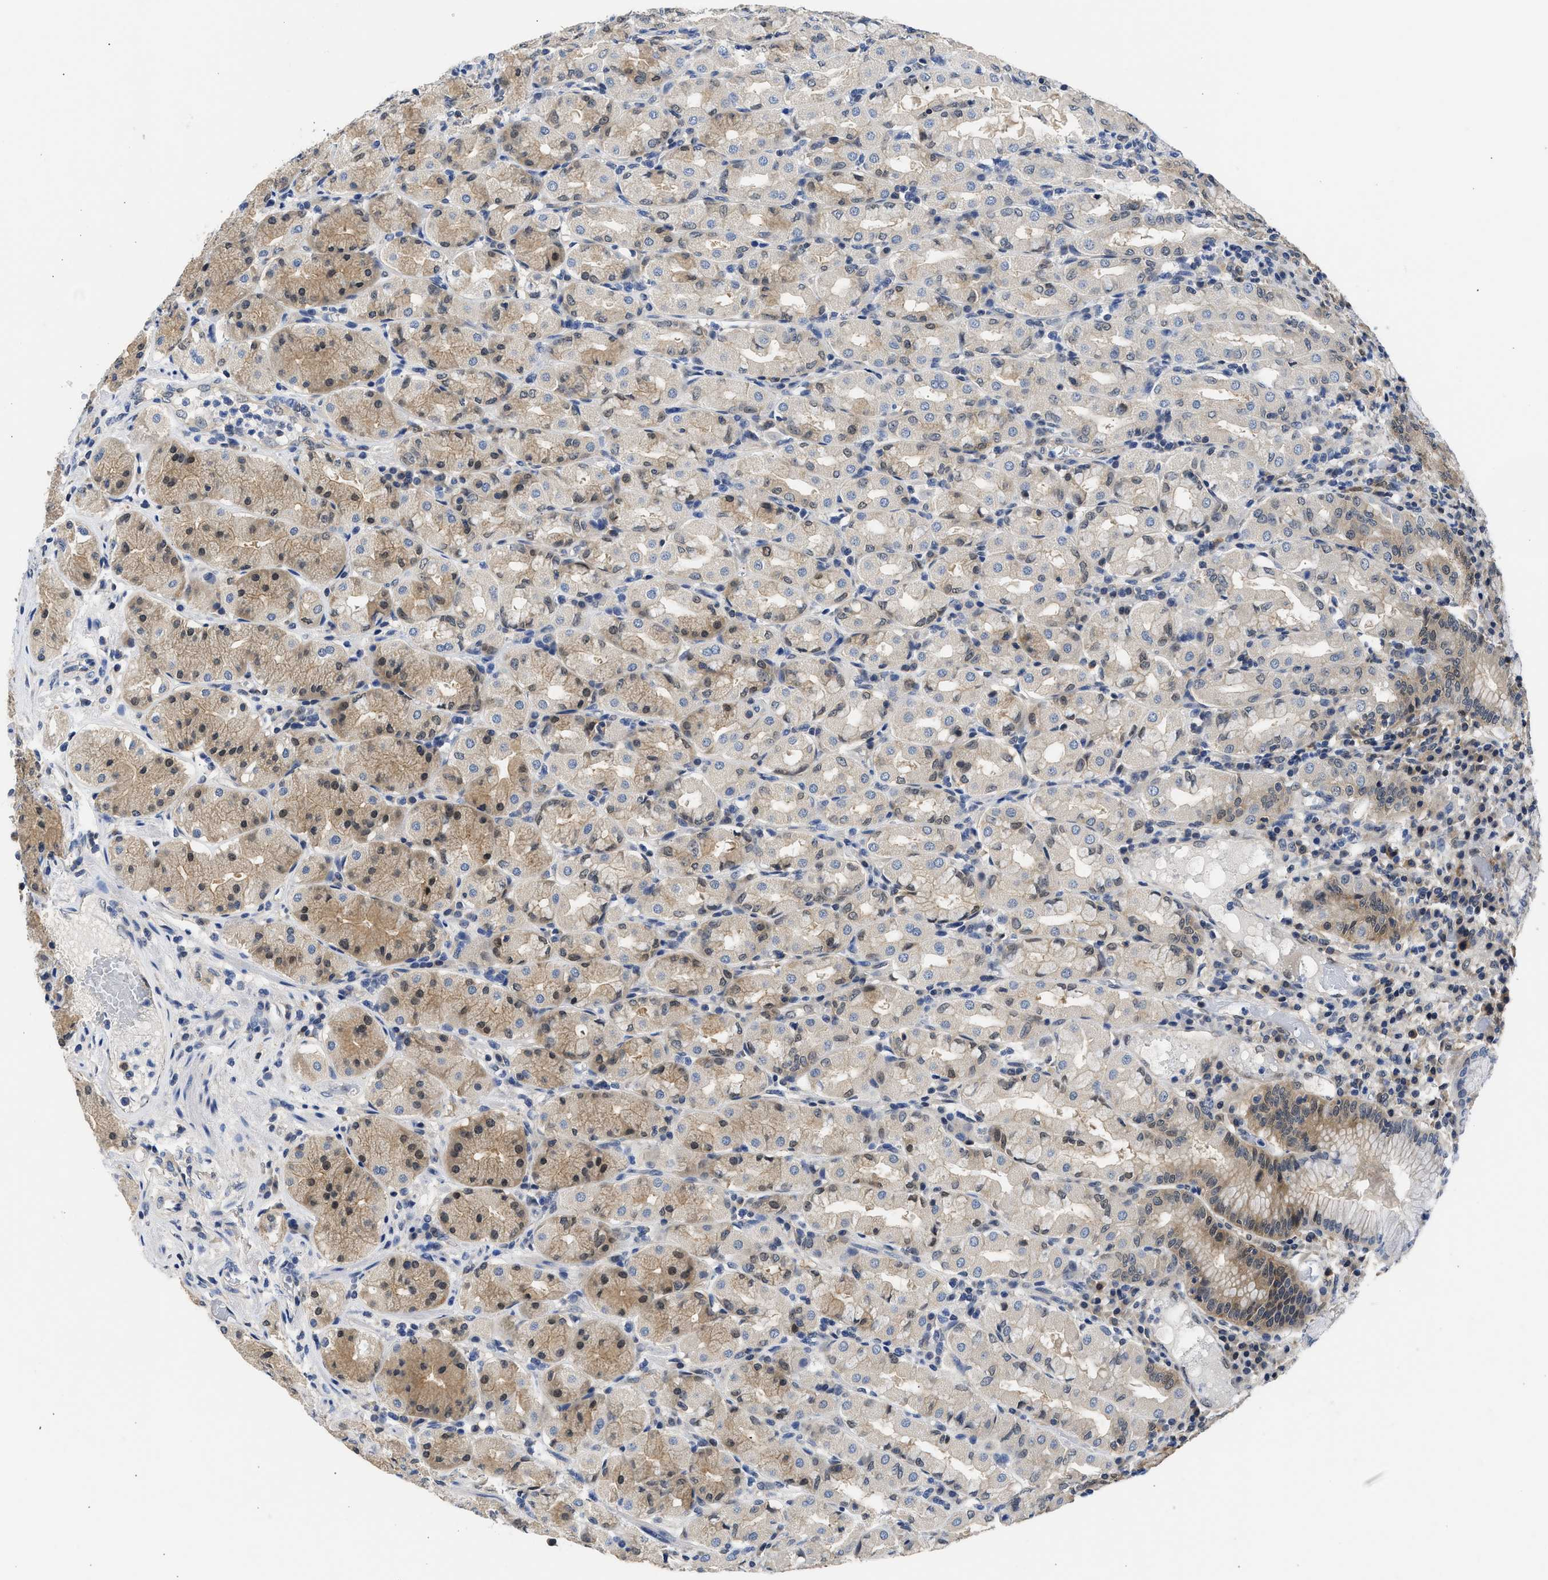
{"staining": {"intensity": "moderate", "quantity": "25%-75%", "location": "cytoplasmic/membranous,nuclear"}, "tissue": "stomach", "cell_type": "Glandular cells", "image_type": "normal", "snomed": [{"axis": "morphology", "description": "Normal tissue, NOS"}, {"axis": "topography", "description": "Stomach"}, {"axis": "topography", "description": "Stomach, lower"}], "caption": "Stomach stained with DAB immunohistochemistry (IHC) exhibits medium levels of moderate cytoplasmic/membranous,nuclear positivity in about 25%-75% of glandular cells.", "gene": "XPO5", "patient": {"sex": "female", "age": 56}}